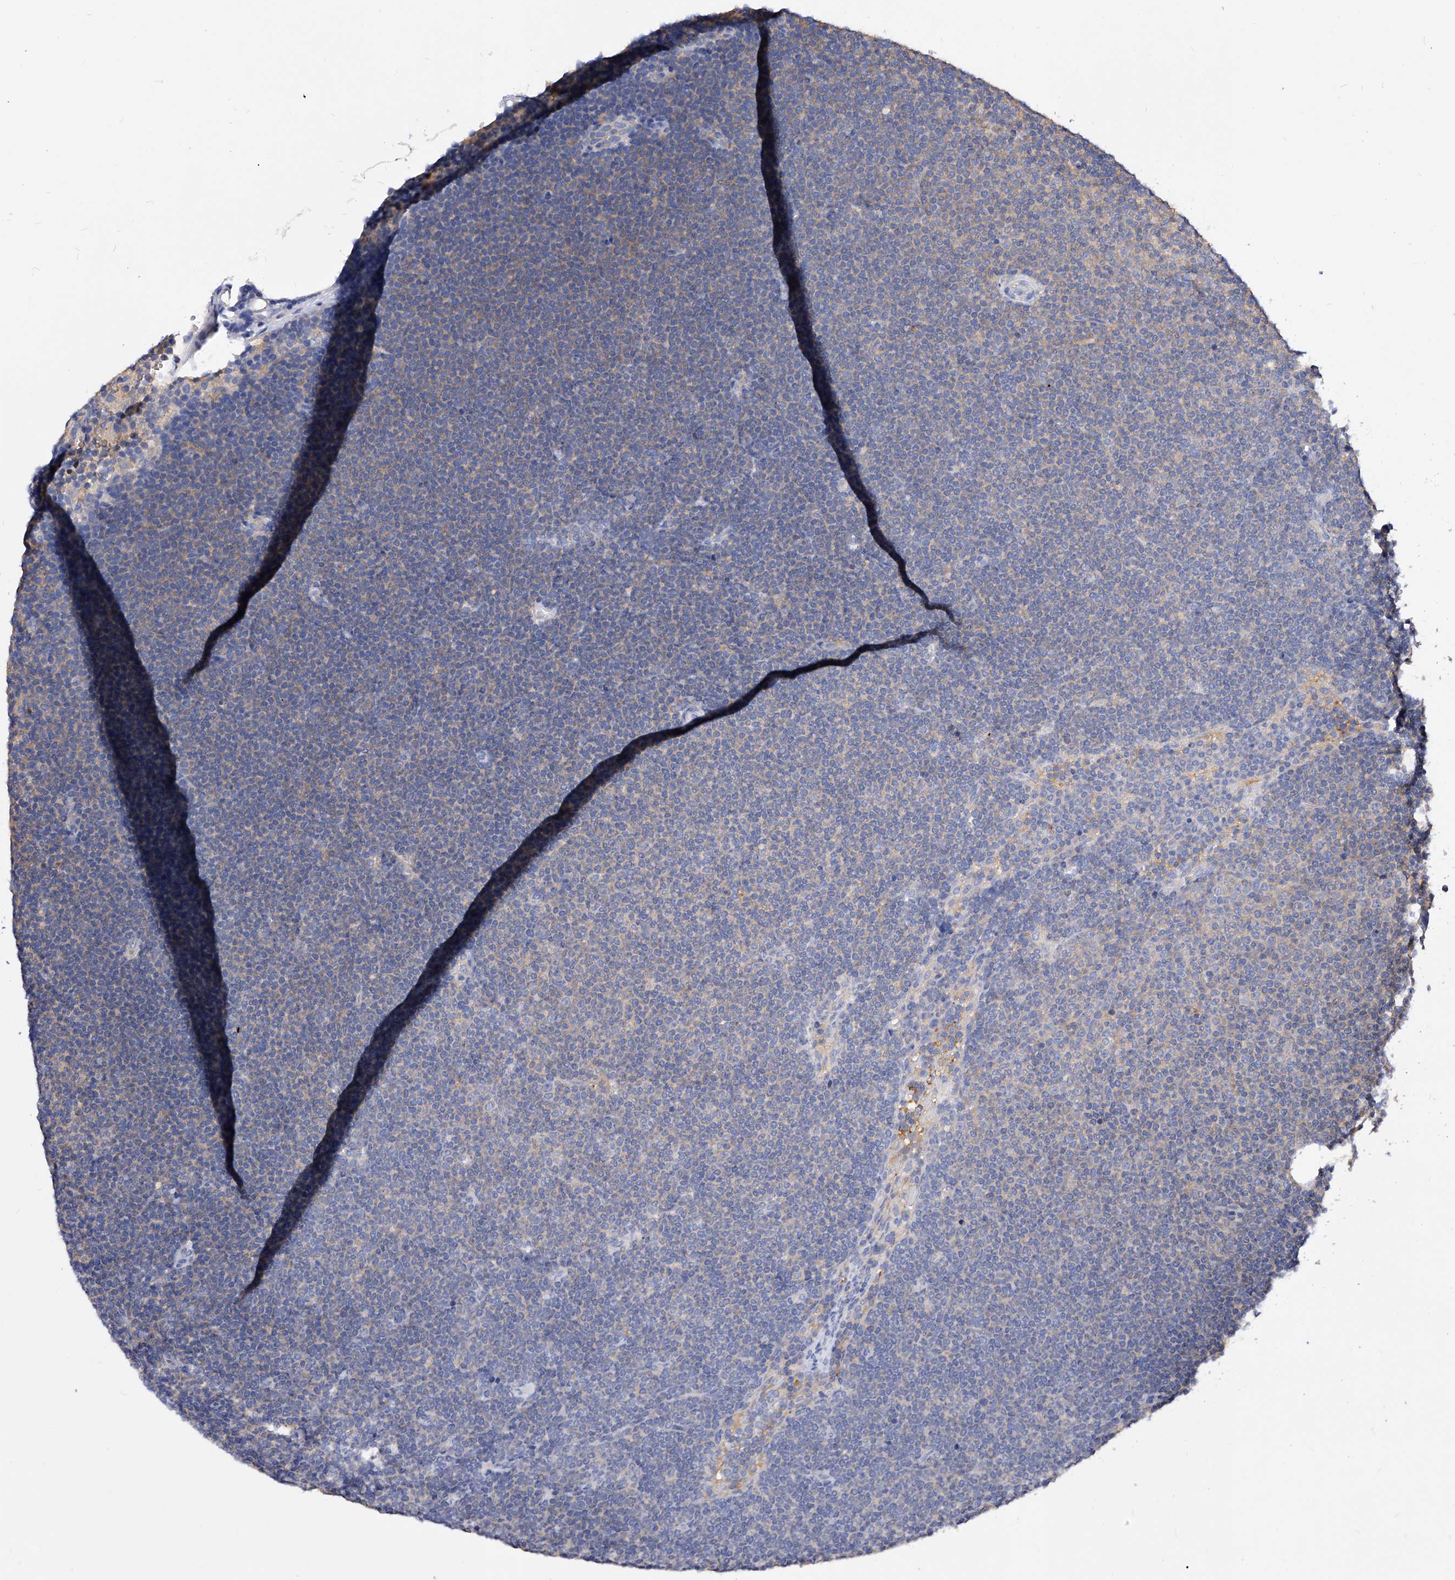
{"staining": {"intensity": "negative", "quantity": "none", "location": "none"}, "tissue": "lymphoma", "cell_type": "Tumor cells", "image_type": "cancer", "snomed": [{"axis": "morphology", "description": "Malignant lymphoma, non-Hodgkin's type, Low grade"}, {"axis": "topography", "description": "Lymph node"}], "caption": "DAB (3,3'-diaminobenzidine) immunohistochemical staining of human lymphoma exhibits no significant positivity in tumor cells.", "gene": "APEH", "patient": {"sex": "female", "age": 53}}